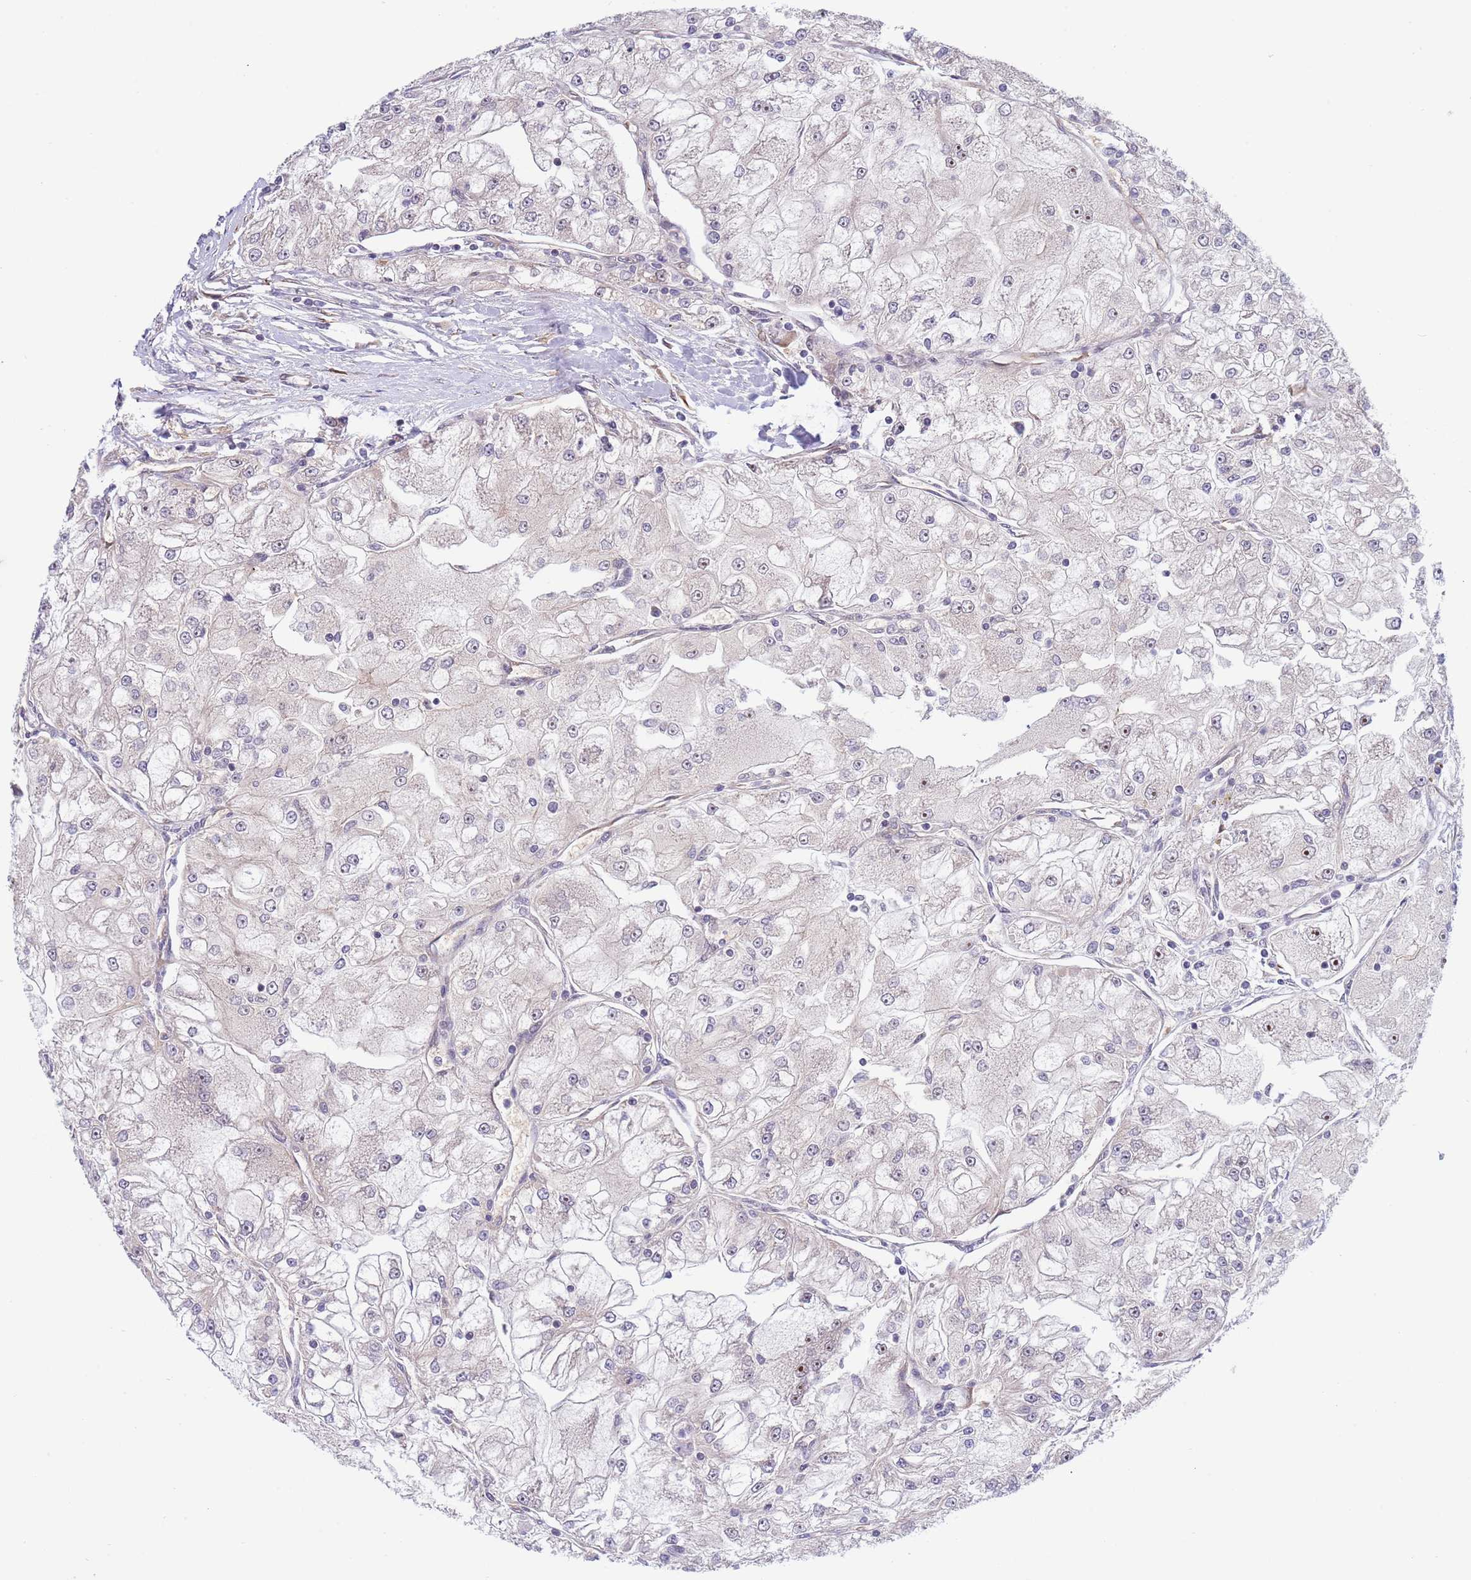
{"staining": {"intensity": "negative", "quantity": "none", "location": "none"}, "tissue": "renal cancer", "cell_type": "Tumor cells", "image_type": "cancer", "snomed": [{"axis": "morphology", "description": "Adenocarcinoma, NOS"}, {"axis": "topography", "description": "Kidney"}], "caption": "Immunohistochemistry histopathology image of human renal adenocarcinoma stained for a protein (brown), which shows no expression in tumor cells.", "gene": "TBX10", "patient": {"sex": "female", "age": 72}}